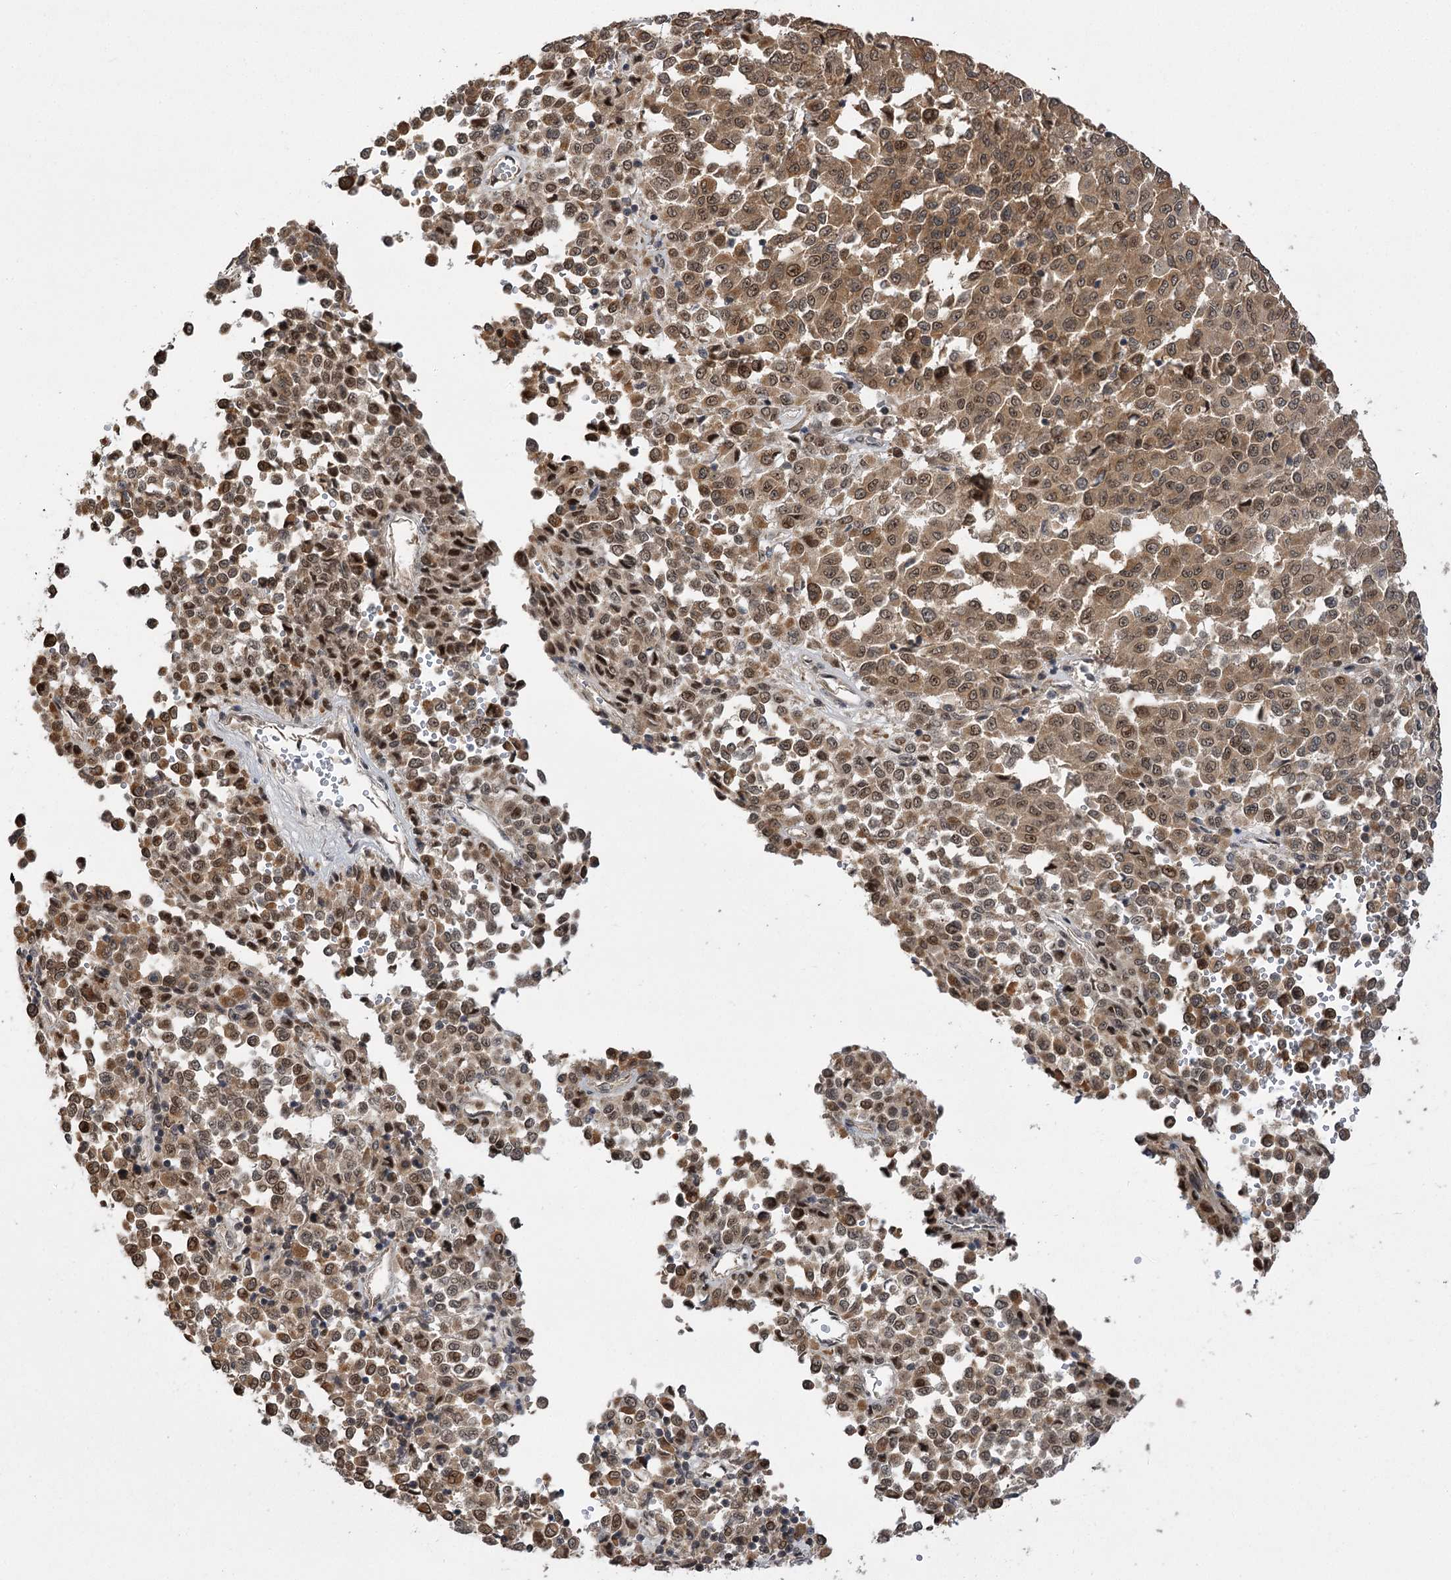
{"staining": {"intensity": "moderate", "quantity": ">75%", "location": "cytoplasmic/membranous,nuclear"}, "tissue": "melanoma", "cell_type": "Tumor cells", "image_type": "cancer", "snomed": [{"axis": "morphology", "description": "Malignant melanoma, Metastatic site"}, {"axis": "topography", "description": "Pancreas"}], "caption": "The photomicrograph demonstrates immunohistochemical staining of melanoma. There is moderate cytoplasmic/membranous and nuclear positivity is seen in about >75% of tumor cells.", "gene": "SERGEF", "patient": {"sex": "female", "age": 30}}